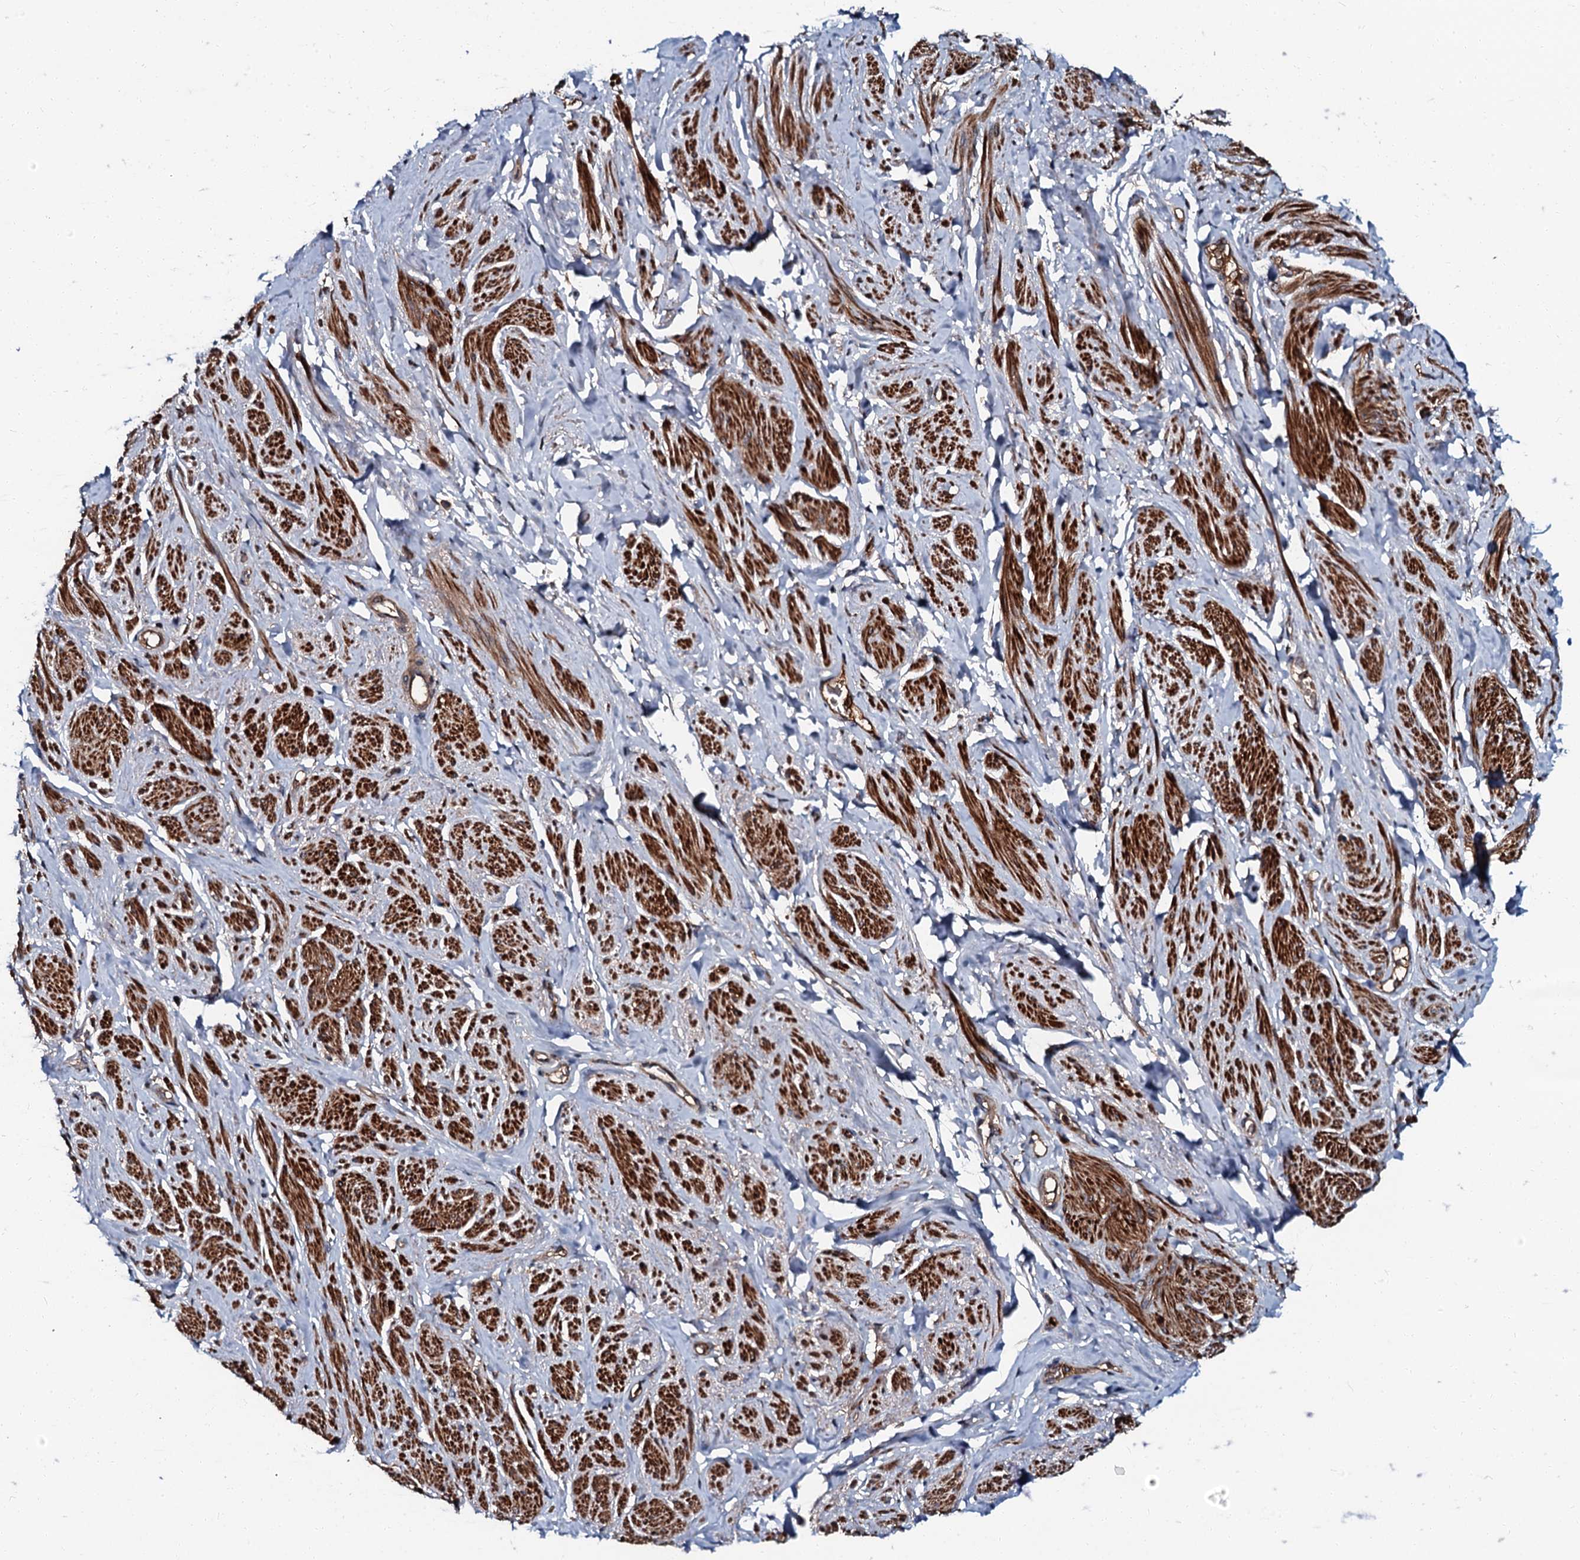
{"staining": {"intensity": "strong", "quantity": "25%-75%", "location": "cytoplasmic/membranous"}, "tissue": "smooth muscle", "cell_type": "Smooth muscle cells", "image_type": "normal", "snomed": [{"axis": "morphology", "description": "Normal tissue, NOS"}, {"axis": "topography", "description": "Smooth muscle"}, {"axis": "topography", "description": "Peripheral nerve tissue"}], "caption": "Immunohistochemistry image of benign smooth muscle: smooth muscle stained using immunohistochemistry (IHC) displays high levels of strong protein expression localized specifically in the cytoplasmic/membranous of smooth muscle cells, appearing as a cytoplasmic/membranous brown color.", "gene": "N4BP1", "patient": {"sex": "male", "age": 69}}